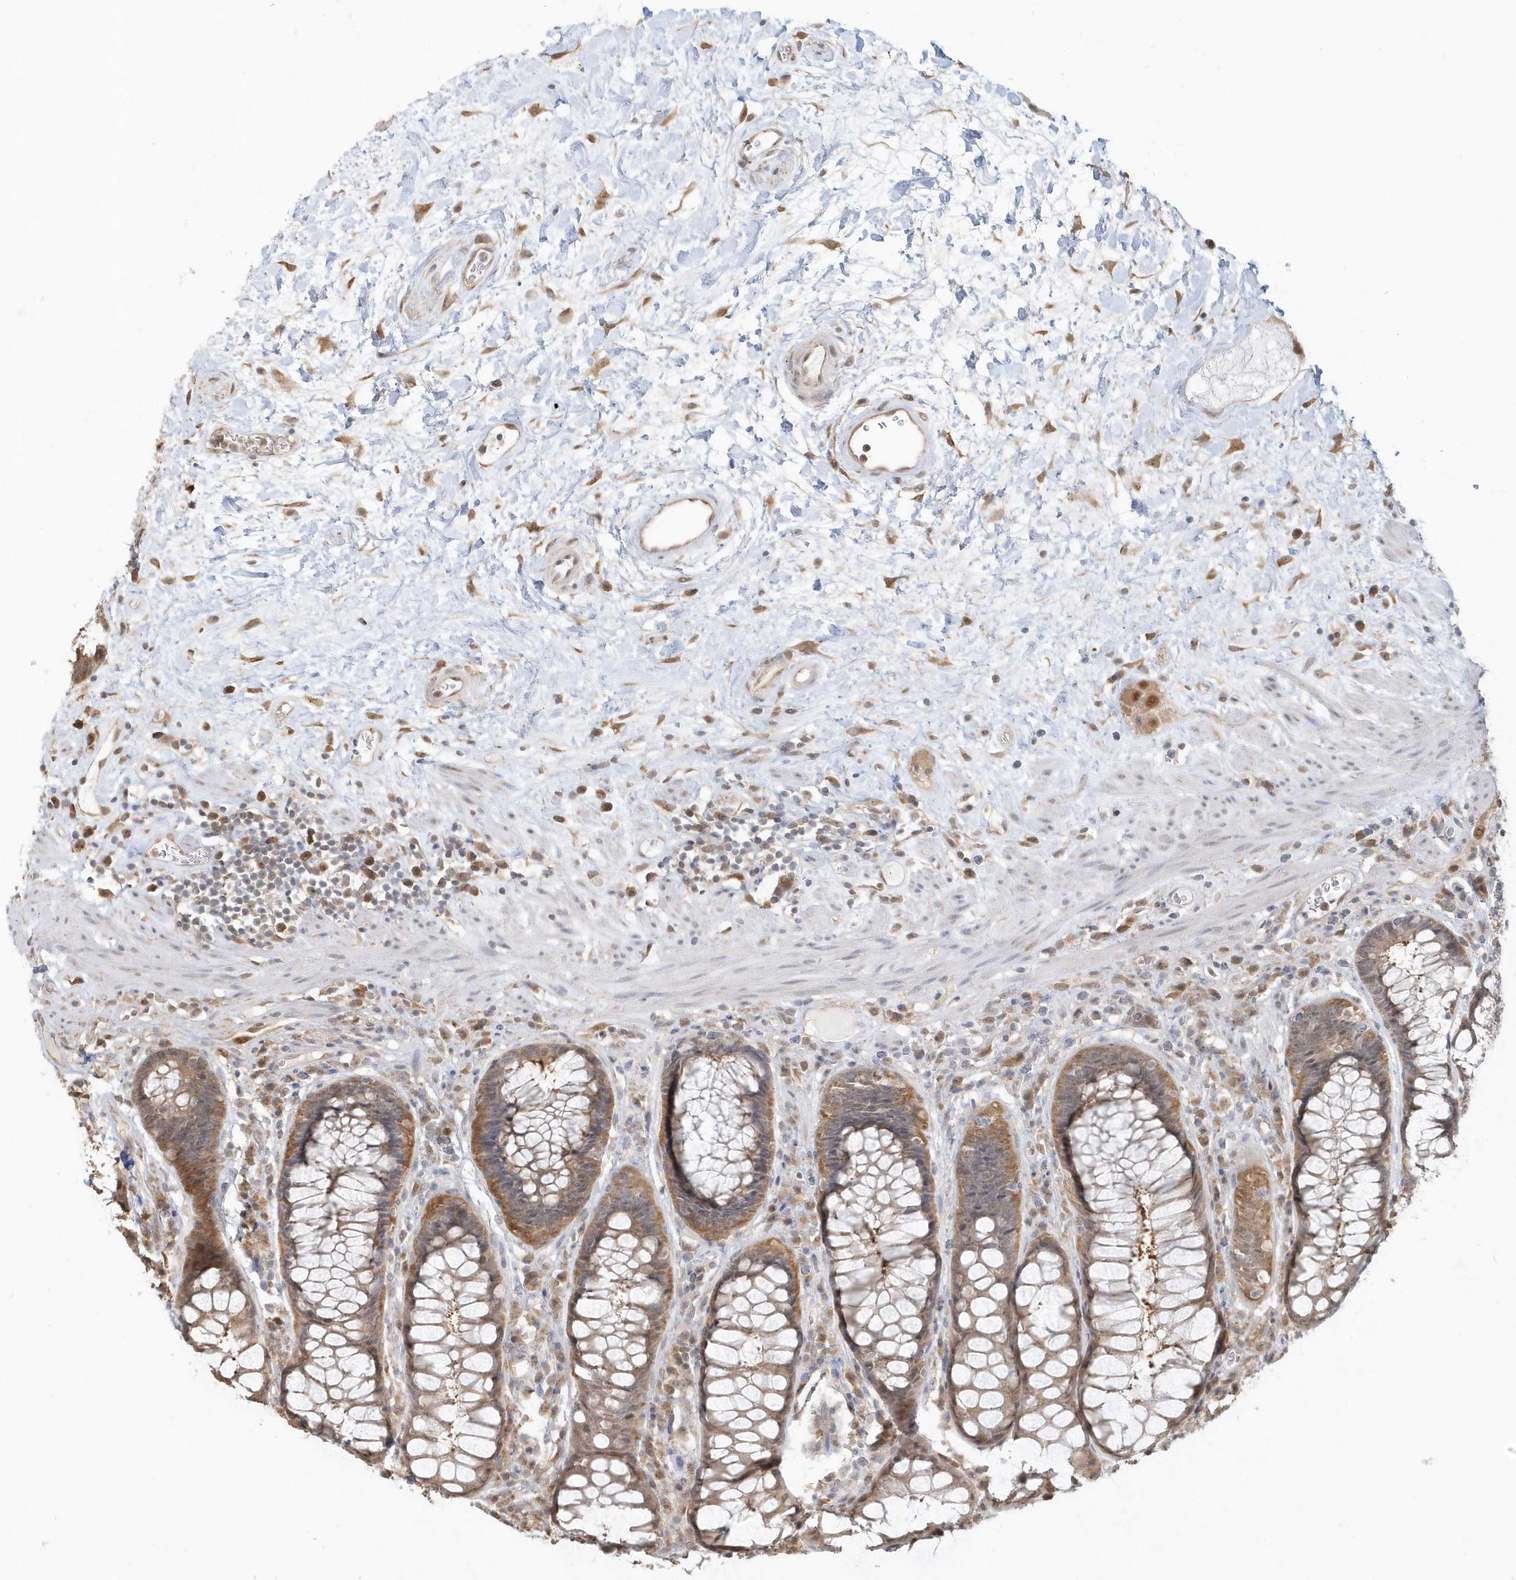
{"staining": {"intensity": "moderate", "quantity": ">75%", "location": "cytoplasmic/membranous,nuclear"}, "tissue": "rectum", "cell_type": "Glandular cells", "image_type": "normal", "snomed": [{"axis": "morphology", "description": "Normal tissue, NOS"}, {"axis": "topography", "description": "Rectum"}], "caption": "IHC of normal rectum exhibits medium levels of moderate cytoplasmic/membranous,nuclear positivity in about >75% of glandular cells.", "gene": "PSMD6", "patient": {"sex": "male", "age": 64}}